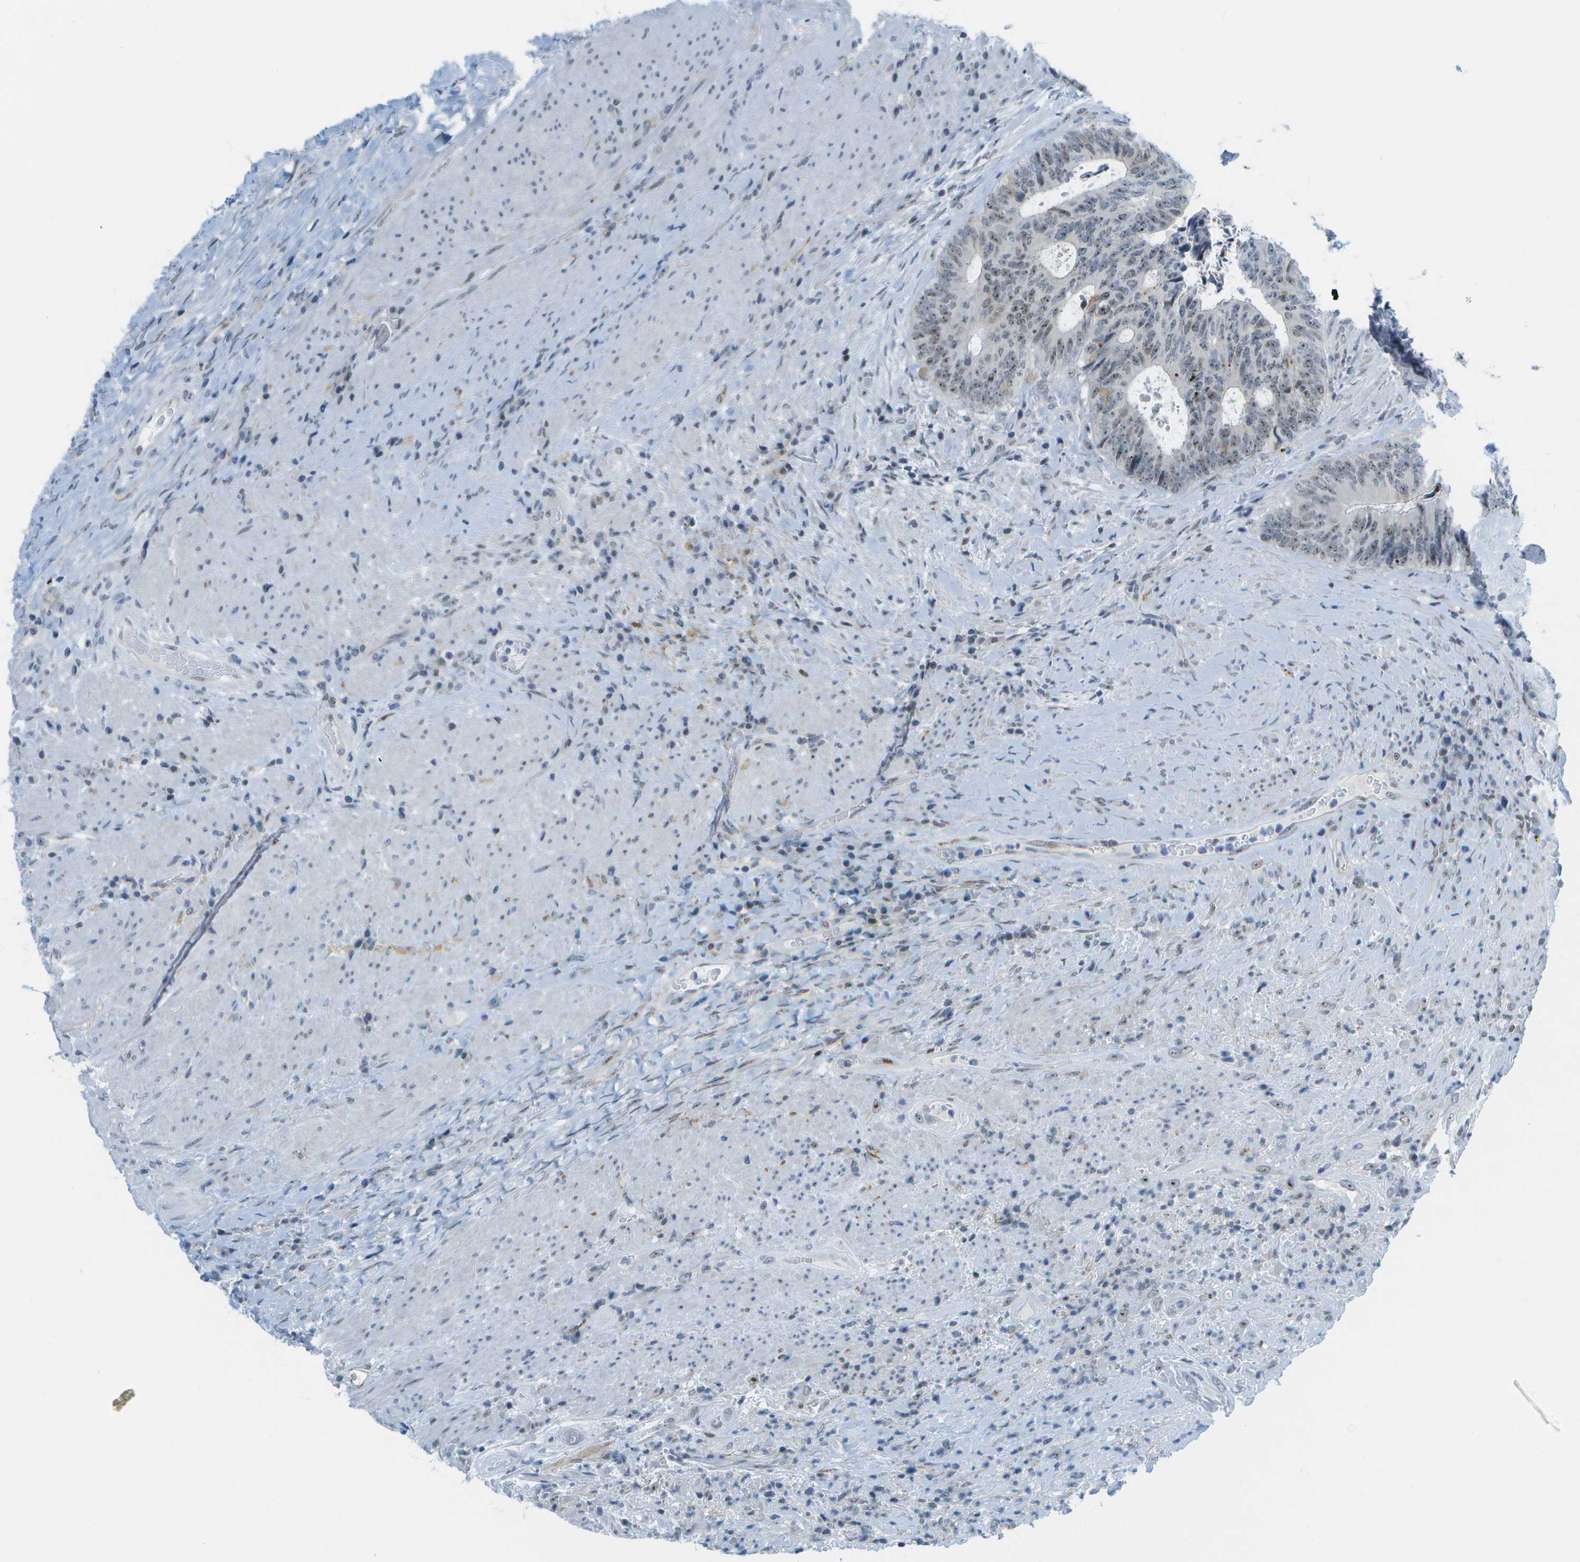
{"staining": {"intensity": "weak", "quantity": "25%-75%", "location": "nuclear"}, "tissue": "colorectal cancer", "cell_type": "Tumor cells", "image_type": "cancer", "snomed": [{"axis": "morphology", "description": "Adenocarcinoma, NOS"}, {"axis": "topography", "description": "Rectum"}], "caption": "Protein staining of colorectal cancer tissue demonstrates weak nuclear expression in about 25%-75% of tumor cells.", "gene": "PITHD1", "patient": {"sex": "male", "age": 72}}